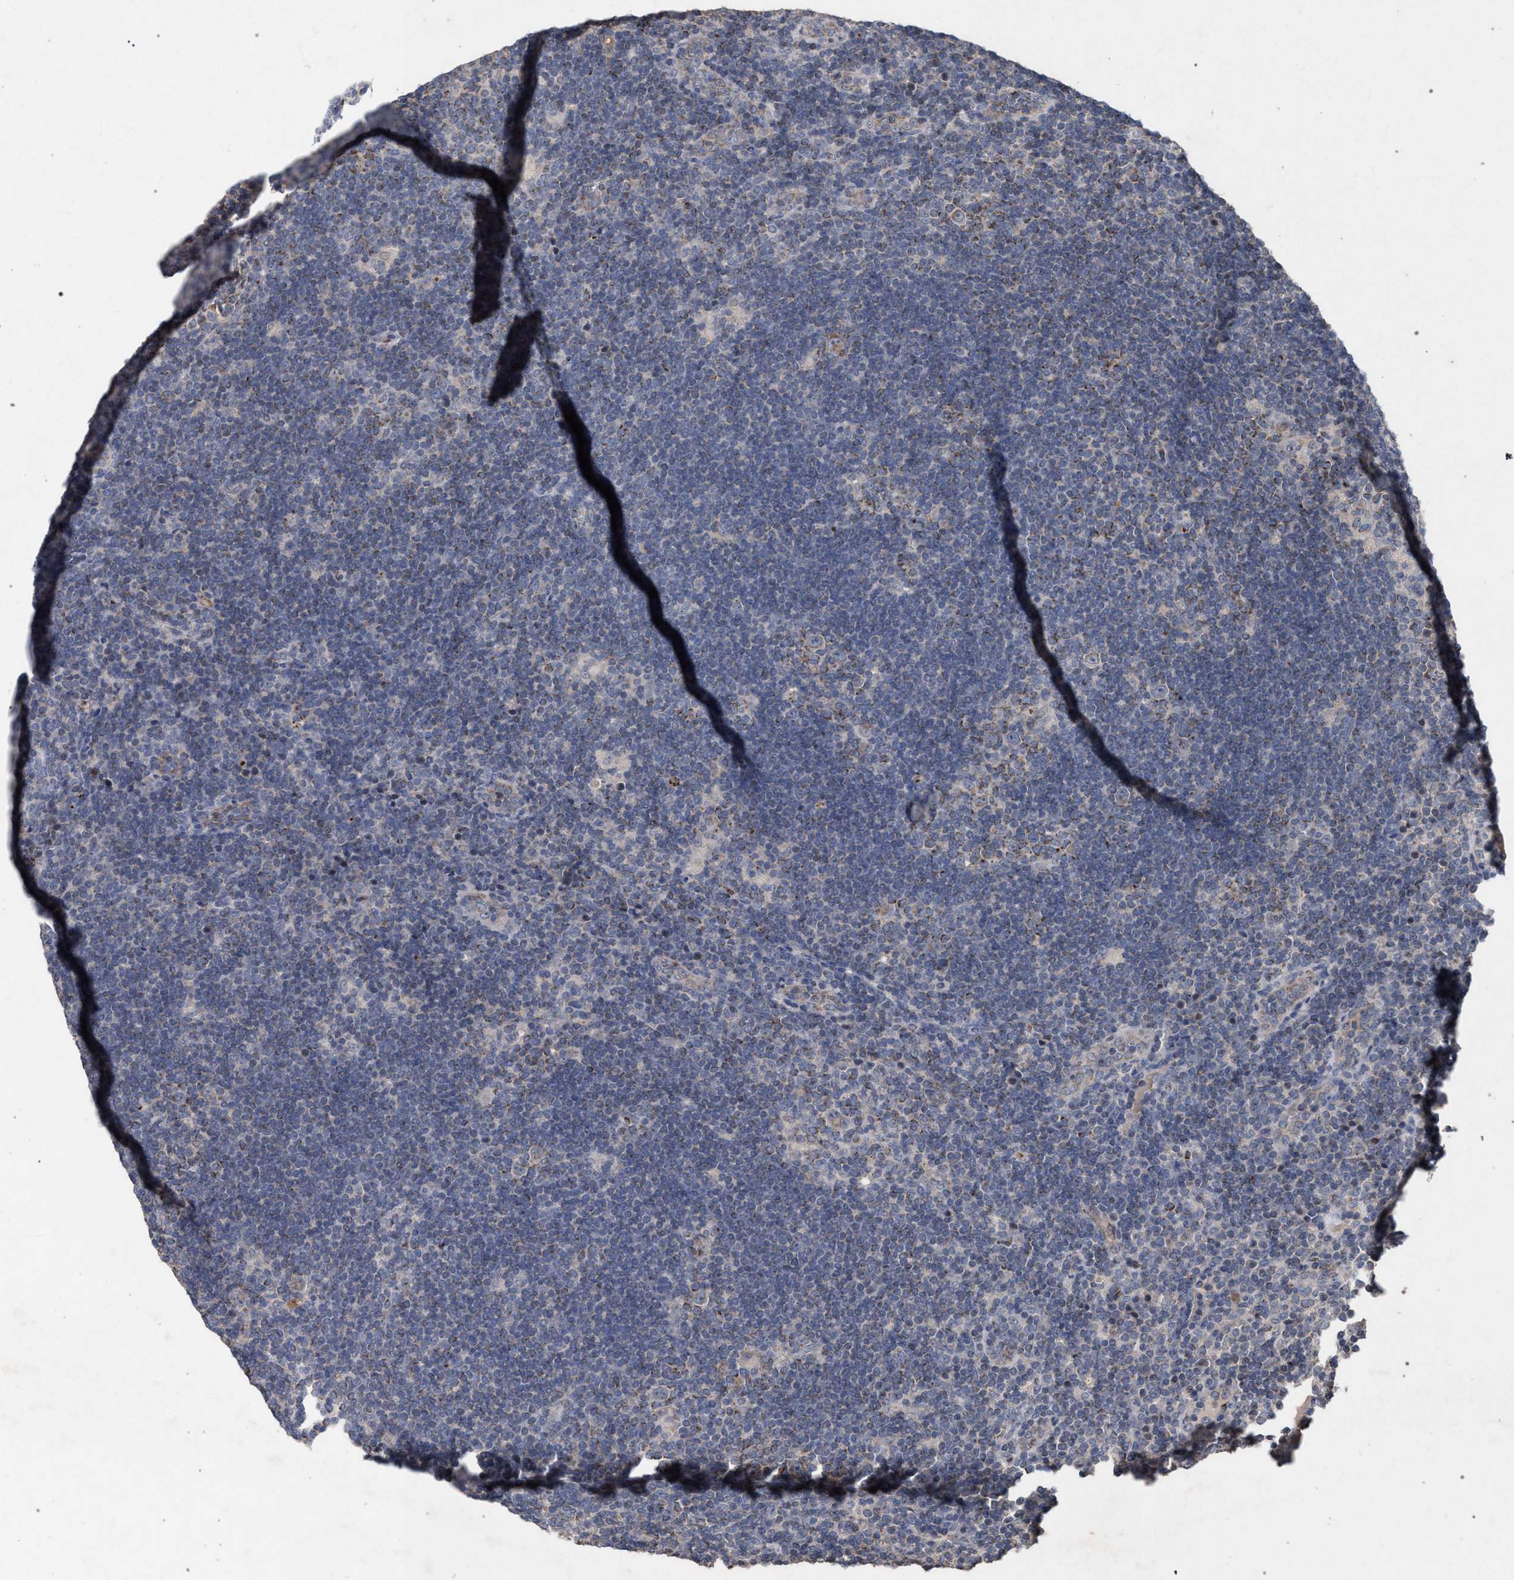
{"staining": {"intensity": "weak", "quantity": "25%-75%", "location": "cytoplasmic/membranous"}, "tissue": "lymphoma", "cell_type": "Tumor cells", "image_type": "cancer", "snomed": [{"axis": "morphology", "description": "Hodgkin's disease, NOS"}, {"axis": "topography", "description": "Lymph node"}], "caption": "Protein staining reveals weak cytoplasmic/membranous positivity in approximately 25%-75% of tumor cells in Hodgkin's disease.", "gene": "PKD2L1", "patient": {"sex": "female", "age": 57}}